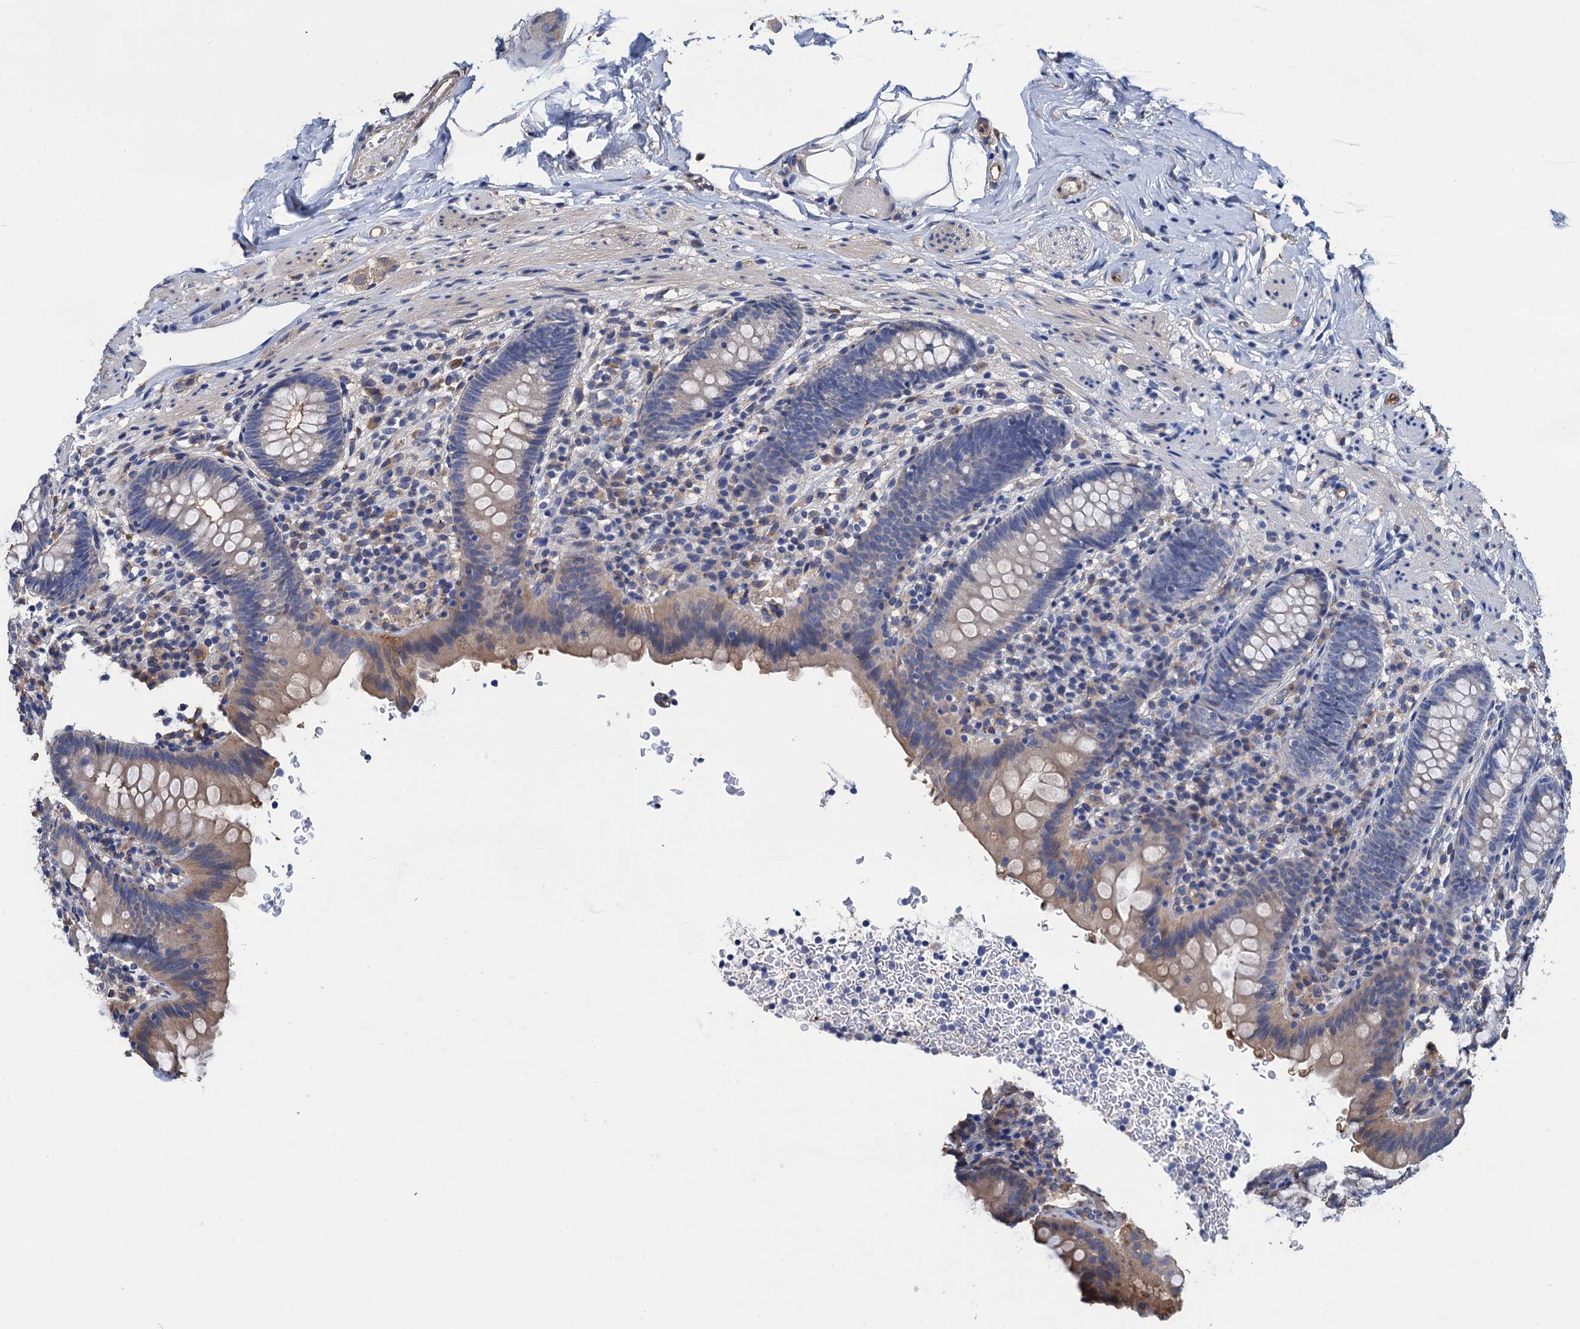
{"staining": {"intensity": "weak", "quantity": "<25%", "location": "cytoplasmic/membranous"}, "tissue": "appendix", "cell_type": "Glandular cells", "image_type": "normal", "snomed": [{"axis": "morphology", "description": "Normal tissue, NOS"}, {"axis": "topography", "description": "Appendix"}], "caption": "An IHC photomicrograph of normal appendix is shown. There is no staining in glandular cells of appendix.", "gene": "CNNM1", "patient": {"sex": "male", "age": 55}}